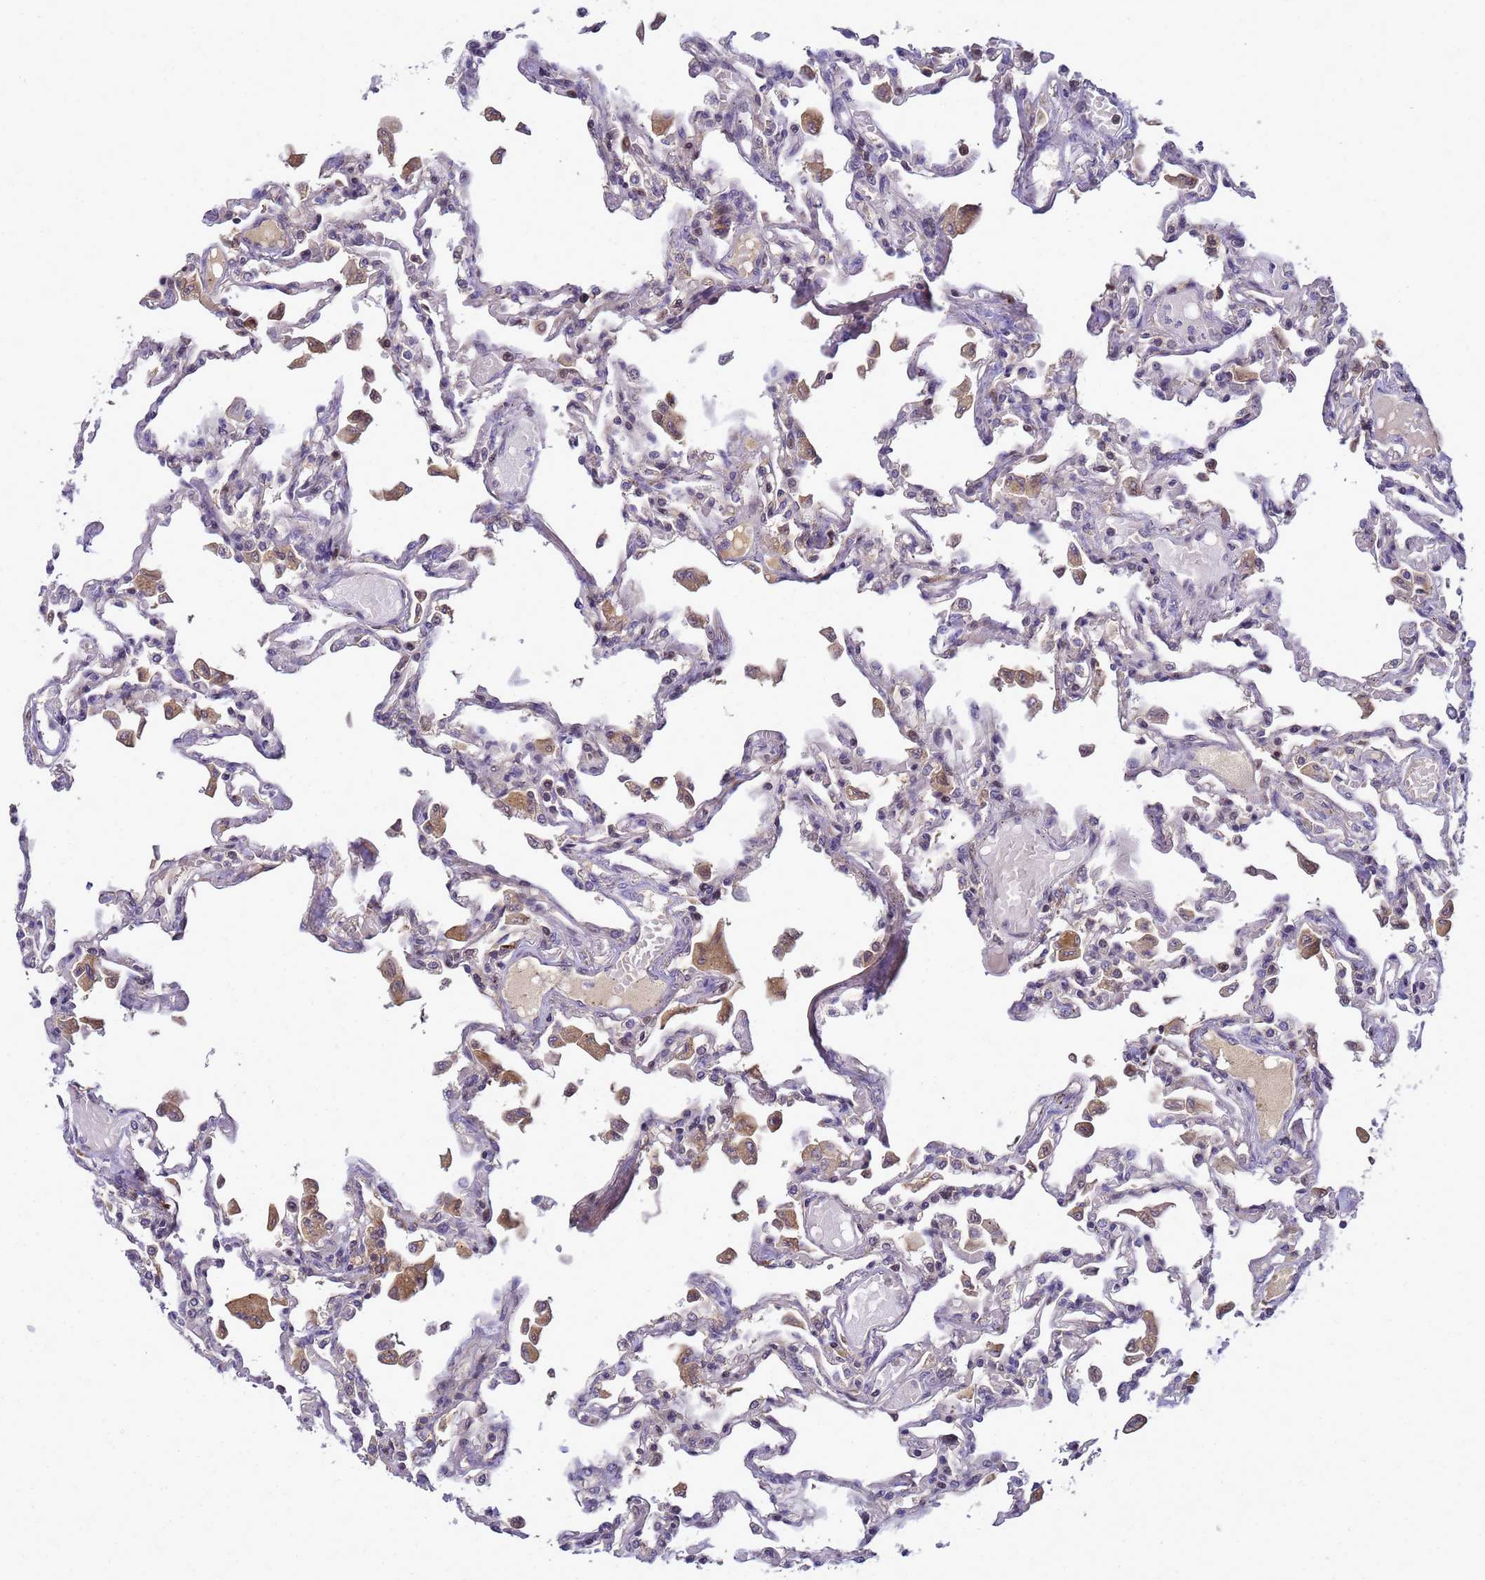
{"staining": {"intensity": "weak", "quantity": "25%-75%", "location": "cytoplasmic/membranous"}, "tissue": "lung", "cell_type": "Alveolar cells", "image_type": "normal", "snomed": [{"axis": "morphology", "description": "Normal tissue, NOS"}, {"axis": "topography", "description": "Bronchus"}, {"axis": "topography", "description": "Lung"}], "caption": "This micrograph shows immunohistochemistry (IHC) staining of normal lung, with low weak cytoplasmic/membranous expression in about 25%-75% of alveolar cells.", "gene": "TMEM74B", "patient": {"sex": "female", "age": 49}}